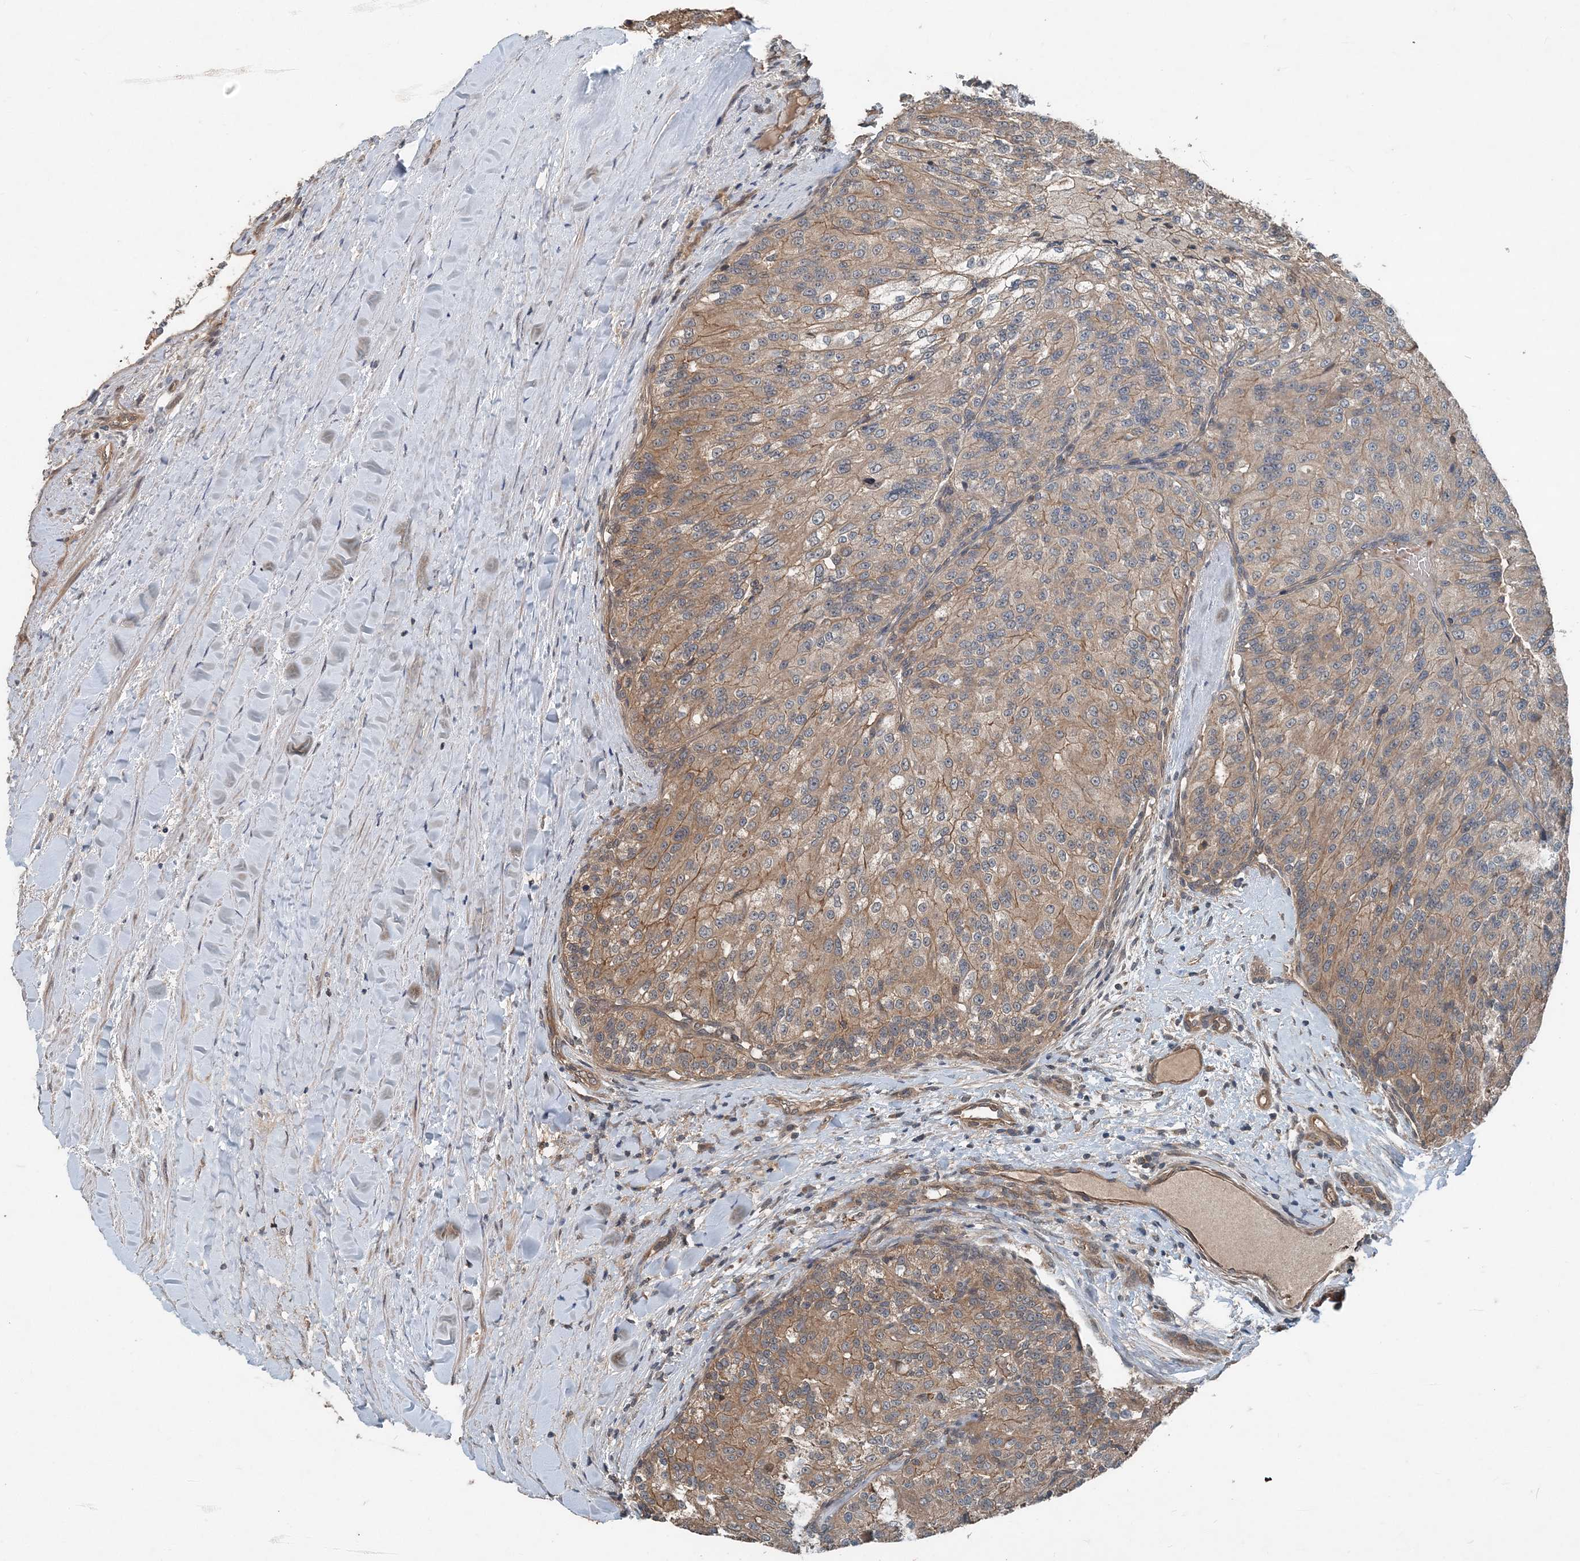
{"staining": {"intensity": "moderate", "quantity": "25%-75%", "location": "cytoplasmic/membranous"}, "tissue": "renal cancer", "cell_type": "Tumor cells", "image_type": "cancer", "snomed": [{"axis": "morphology", "description": "Adenocarcinoma, NOS"}, {"axis": "topography", "description": "Kidney"}], "caption": "The micrograph reveals immunohistochemical staining of renal cancer. There is moderate cytoplasmic/membranous positivity is present in about 25%-75% of tumor cells.", "gene": "SMPD3", "patient": {"sex": "female", "age": 63}}